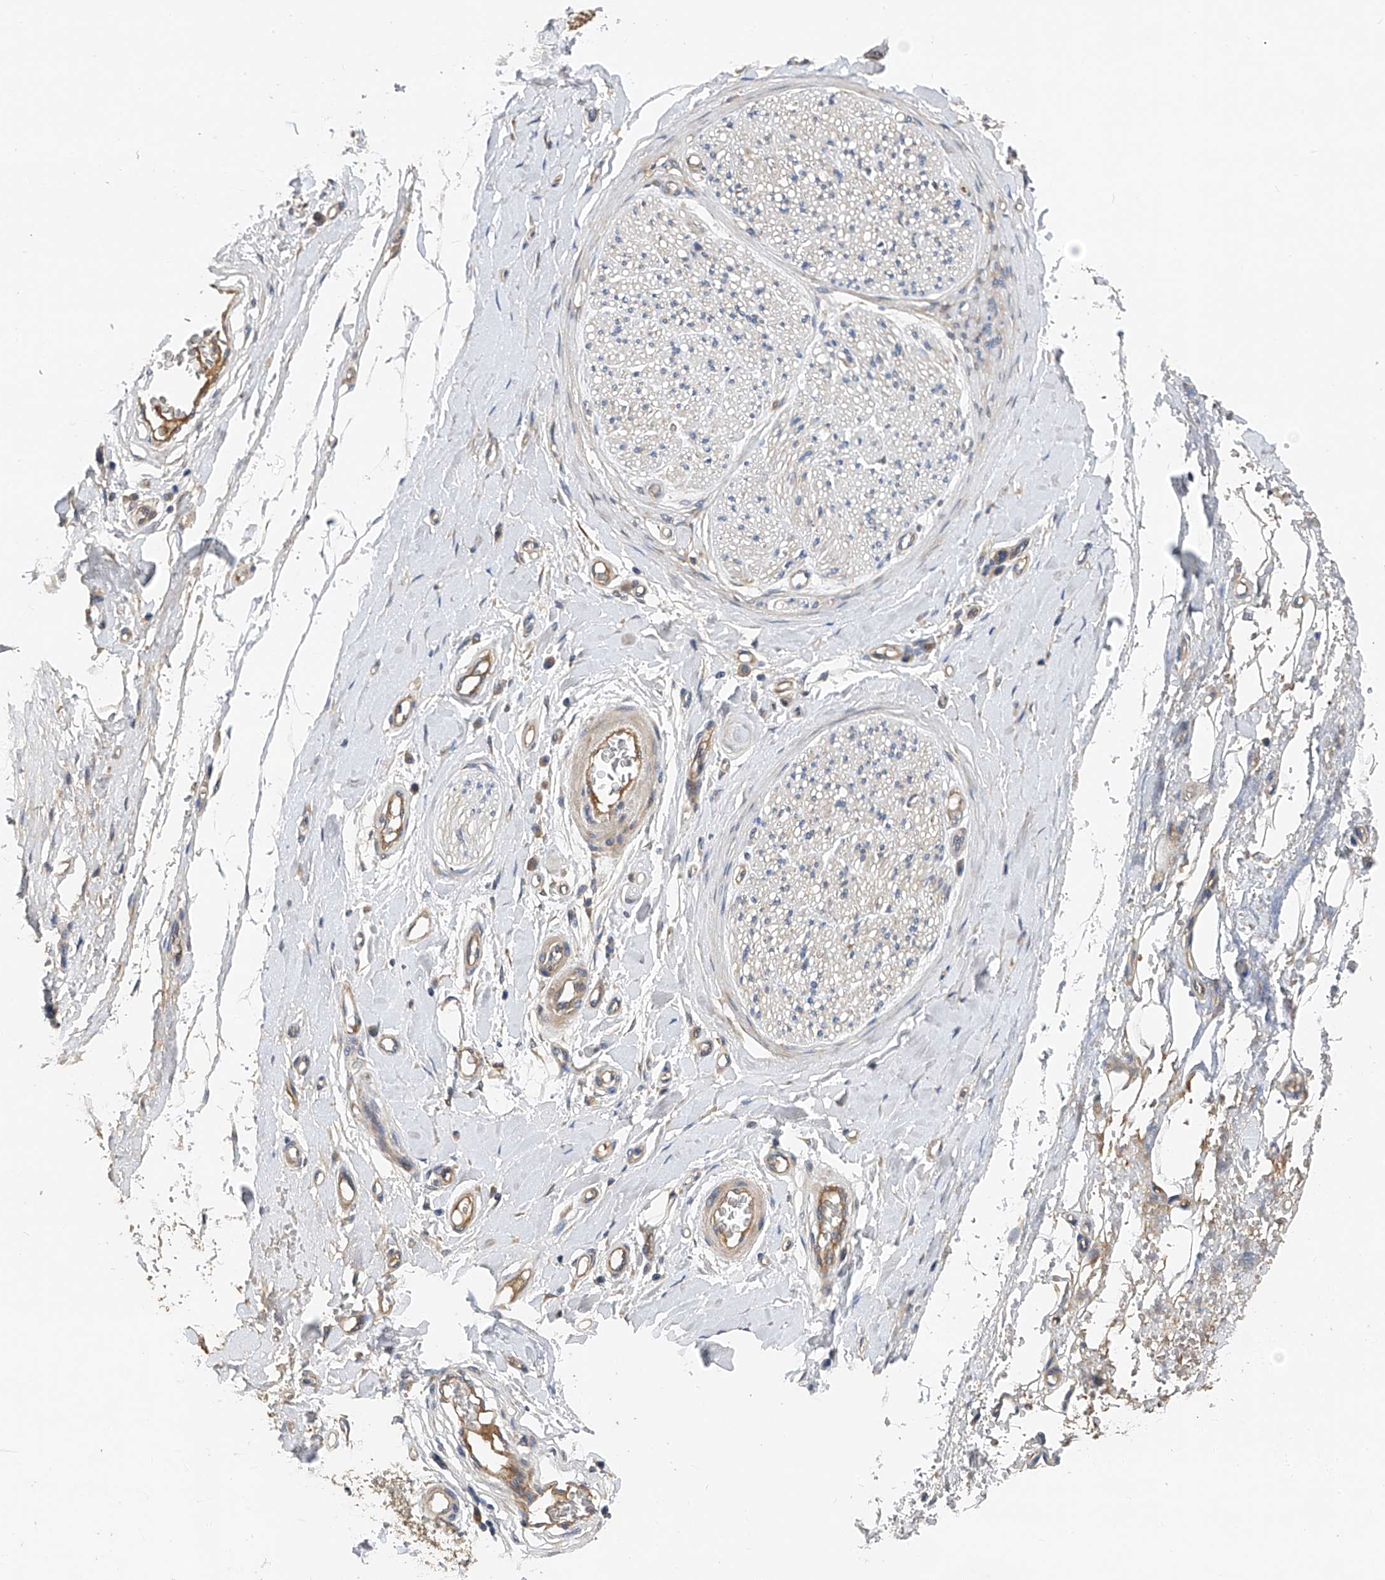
{"staining": {"intensity": "weak", "quantity": ">75%", "location": "cytoplasmic/membranous"}, "tissue": "adipose tissue", "cell_type": "Adipocytes", "image_type": "normal", "snomed": [{"axis": "morphology", "description": "Normal tissue, NOS"}, {"axis": "morphology", "description": "Adenocarcinoma, NOS"}, {"axis": "topography", "description": "Esophagus"}, {"axis": "topography", "description": "Stomach, upper"}, {"axis": "topography", "description": "Peripheral nerve tissue"}], "caption": "Weak cytoplasmic/membranous protein positivity is identified in approximately >75% of adipocytes in adipose tissue.", "gene": "PTK2", "patient": {"sex": "male", "age": 62}}